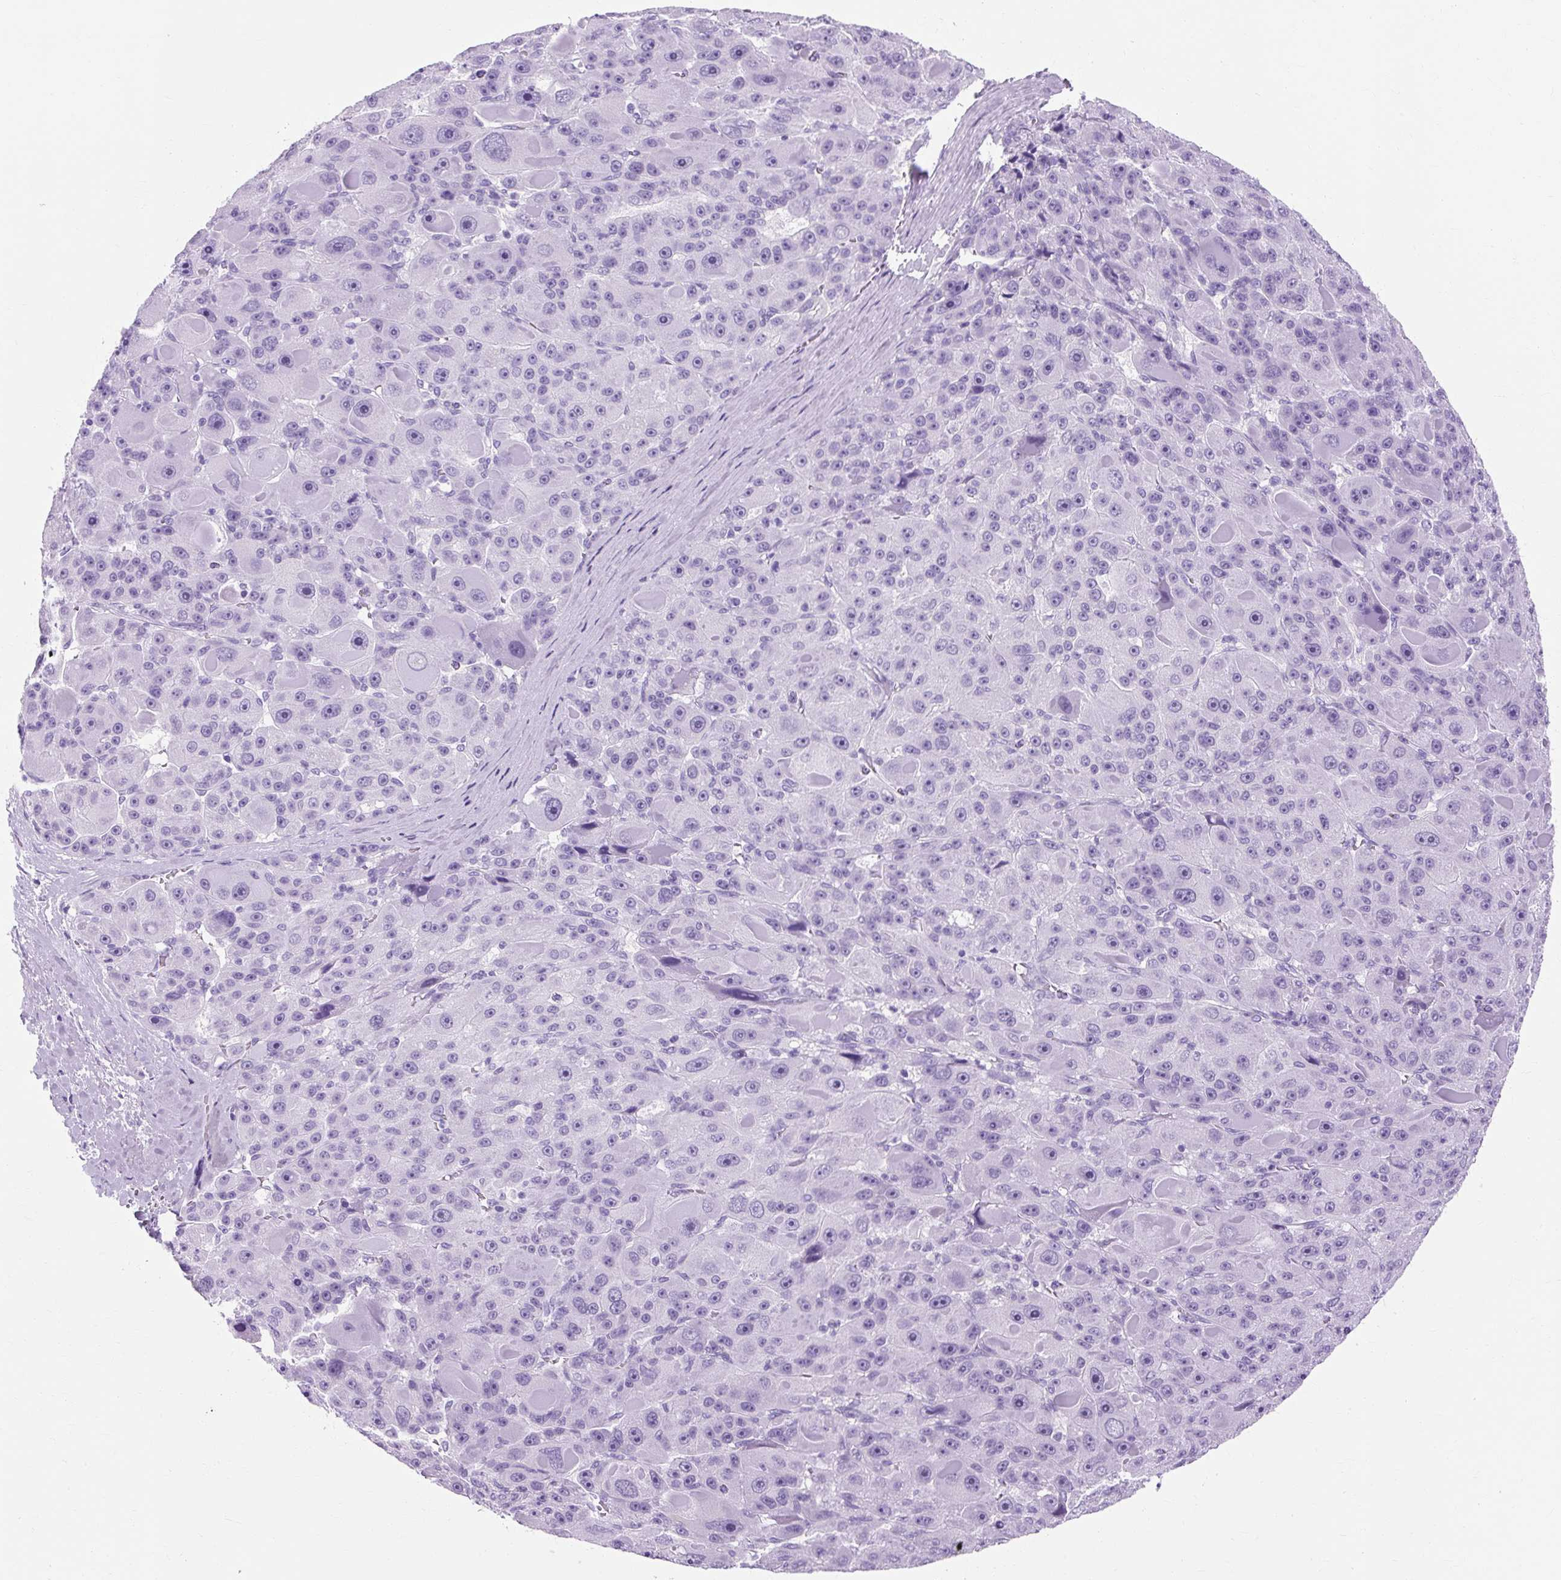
{"staining": {"intensity": "negative", "quantity": "none", "location": "none"}, "tissue": "liver cancer", "cell_type": "Tumor cells", "image_type": "cancer", "snomed": [{"axis": "morphology", "description": "Carcinoma, Hepatocellular, NOS"}, {"axis": "topography", "description": "Liver"}], "caption": "A micrograph of liver cancer stained for a protein exhibits no brown staining in tumor cells.", "gene": "TMEM89", "patient": {"sex": "male", "age": 76}}